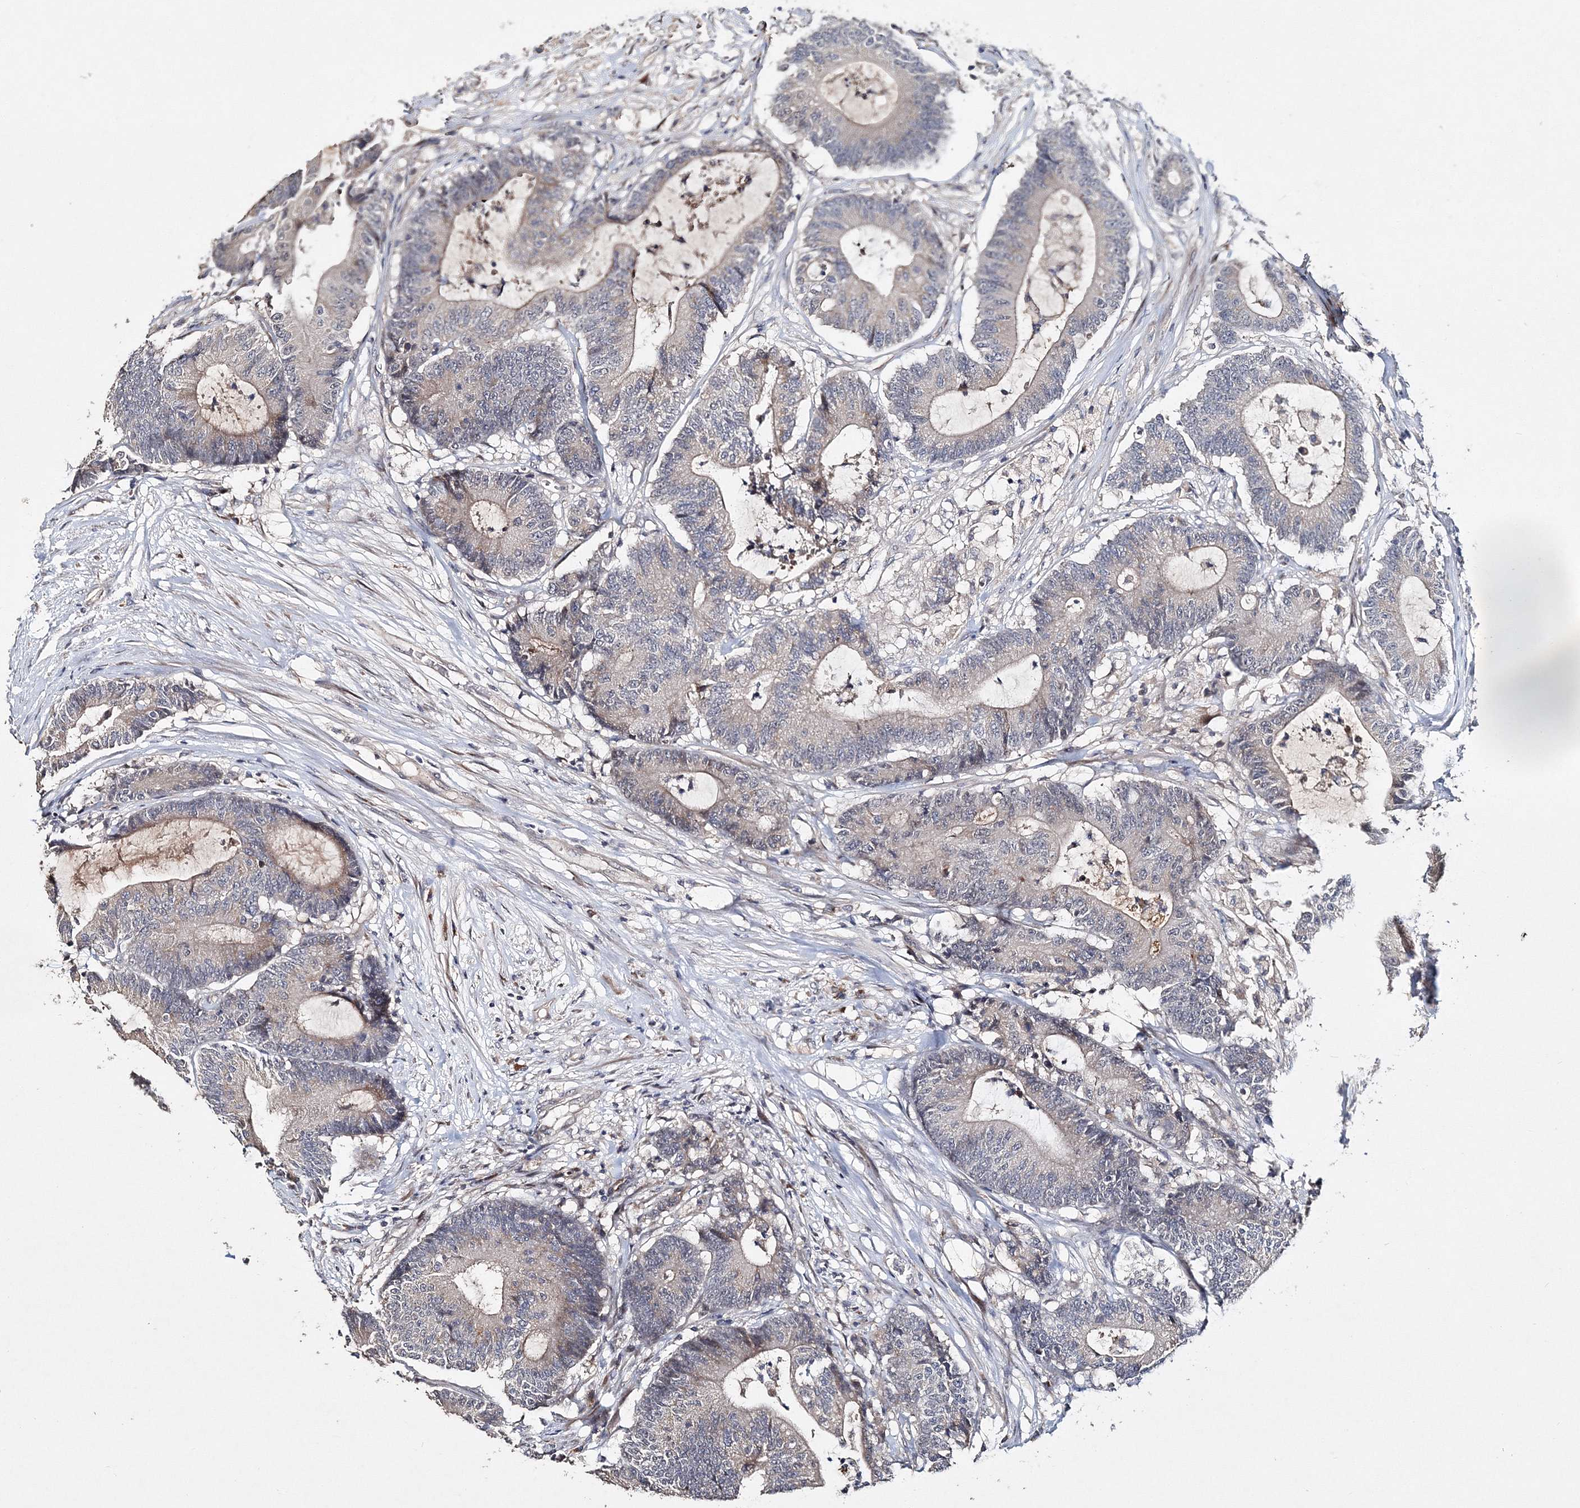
{"staining": {"intensity": "negative", "quantity": "none", "location": "none"}, "tissue": "colorectal cancer", "cell_type": "Tumor cells", "image_type": "cancer", "snomed": [{"axis": "morphology", "description": "Adenocarcinoma, NOS"}, {"axis": "topography", "description": "Colon"}], "caption": "DAB (3,3'-diaminobenzidine) immunohistochemical staining of human colorectal adenocarcinoma exhibits no significant staining in tumor cells. Brightfield microscopy of IHC stained with DAB (brown) and hematoxylin (blue), captured at high magnification.", "gene": "GJB5", "patient": {"sex": "female", "age": 84}}